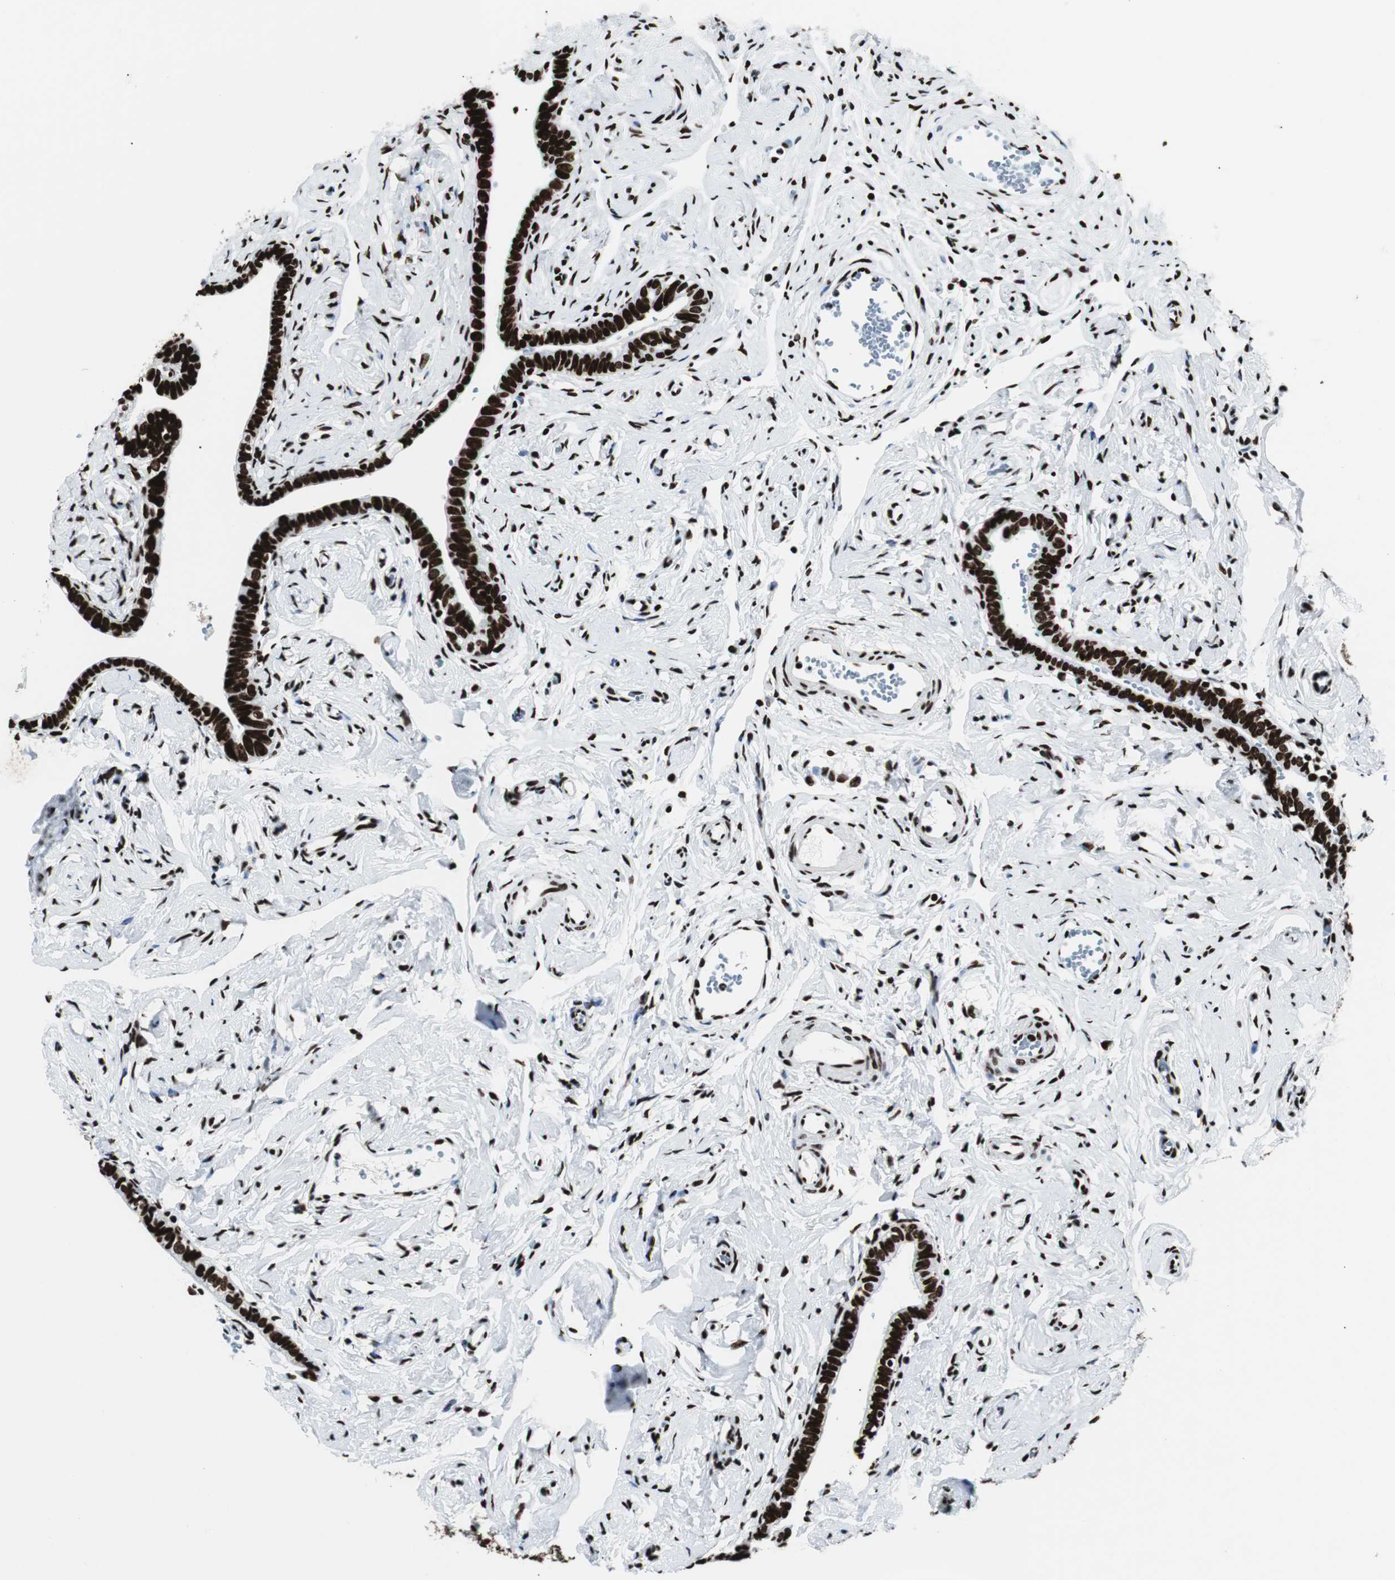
{"staining": {"intensity": "strong", "quantity": ">75%", "location": "nuclear"}, "tissue": "fallopian tube", "cell_type": "Glandular cells", "image_type": "normal", "snomed": [{"axis": "morphology", "description": "Normal tissue, NOS"}, {"axis": "topography", "description": "Fallopian tube"}], "caption": "Fallopian tube stained with a brown dye shows strong nuclear positive expression in approximately >75% of glandular cells.", "gene": "NCL", "patient": {"sex": "female", "age": 71}}